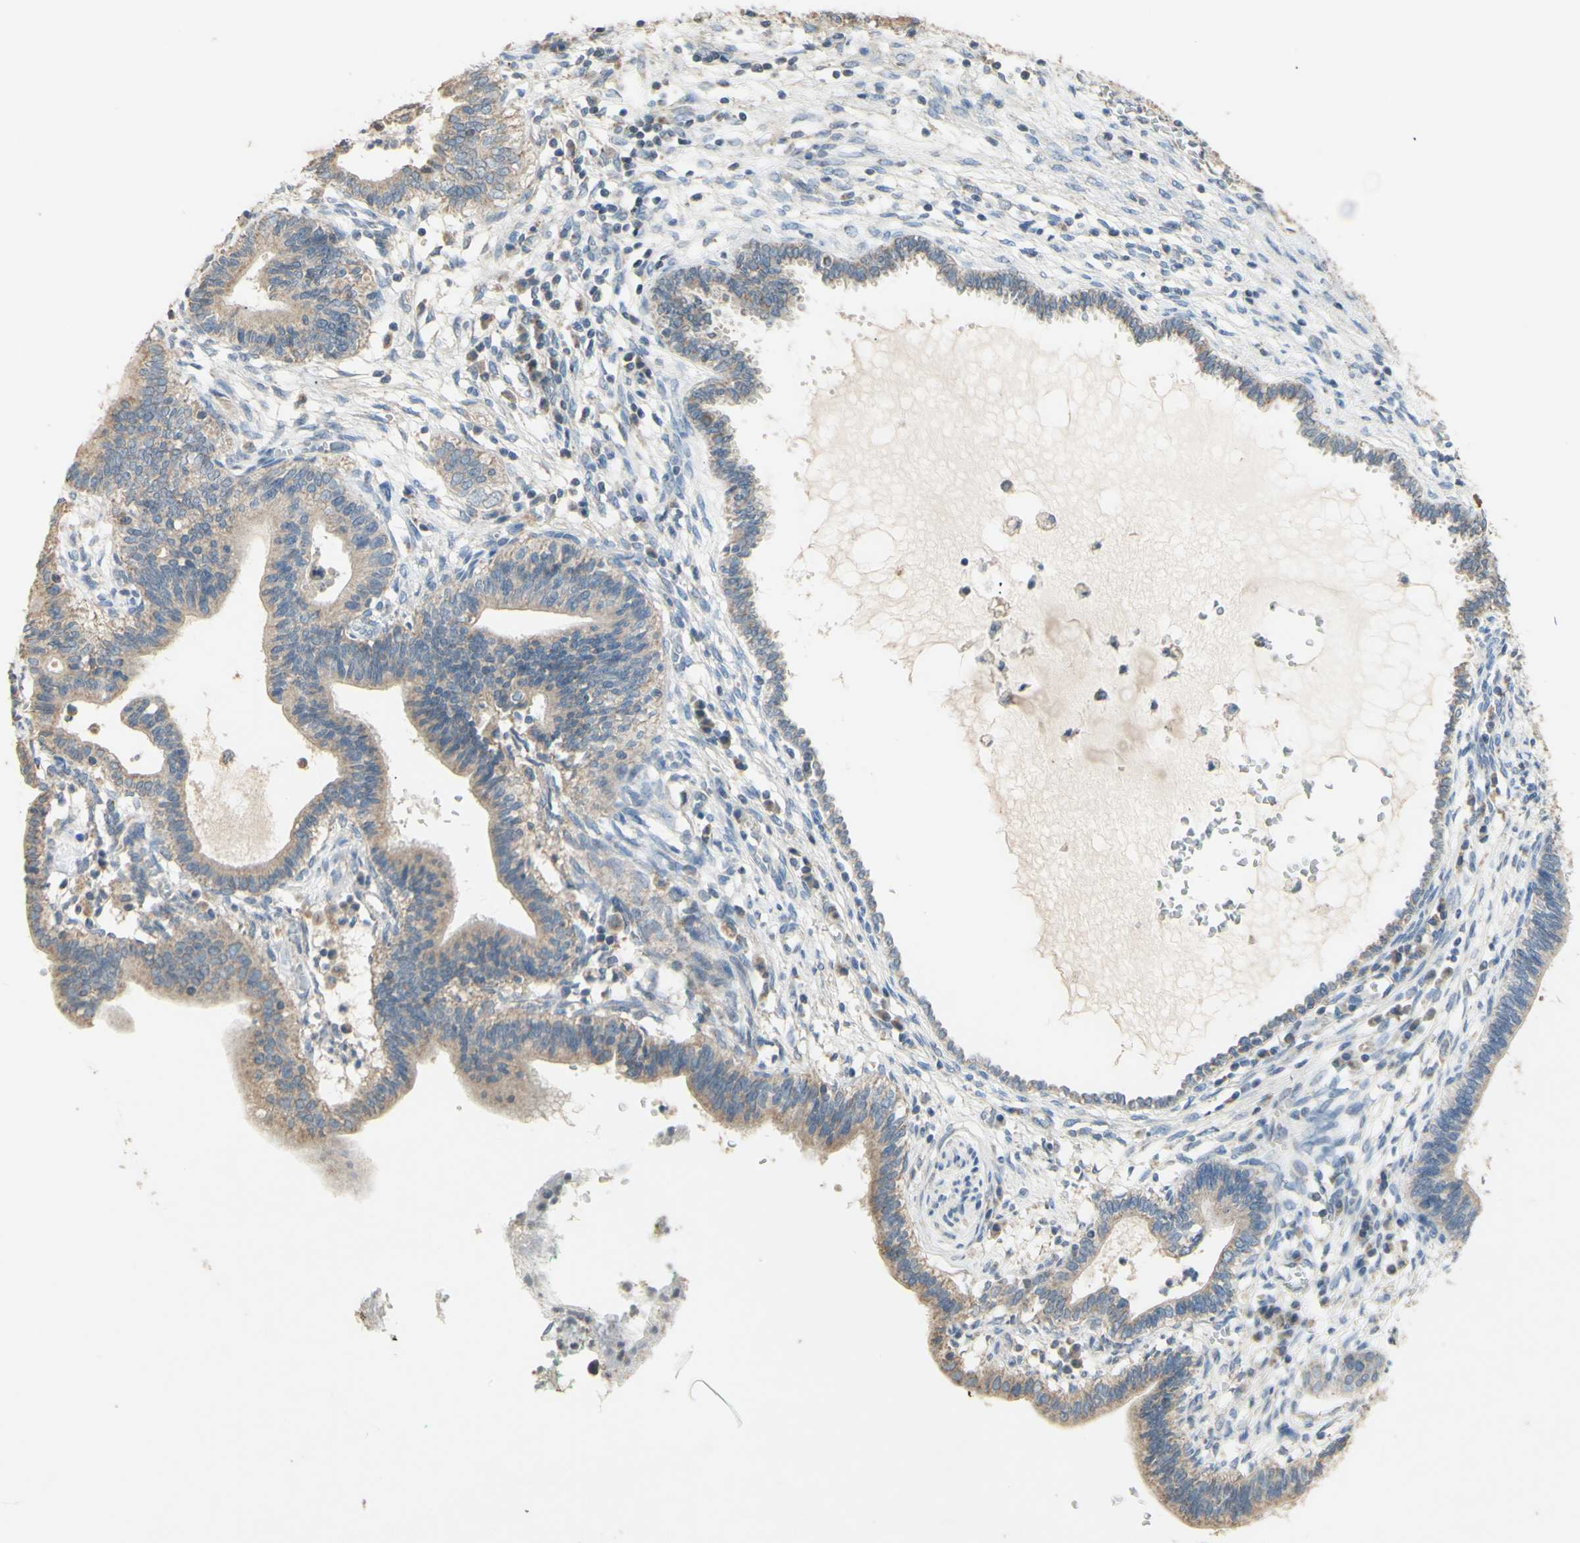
{"staining": {"intensity": "weak", "quantity": "25%-75%", "location": "cytoplasmic/membranous"}, "tissue": "cervical cancer", "cell_type": "Tumor cells", "image_type": "cancer", "snomed": [{"axis": "morphology", "description": "Adenocarcinoma, NOS"}, {"axis": "topography", "description": "Cervix"}], "caption": "Immunohistochemical staining of cervical cancer exhibits low levels of weak cytoplasmic/membranous staining in approximately 25%-75% of tumor cells.", "gene": "PTGIS", "patient": {"sex": "female", "age": 44}}